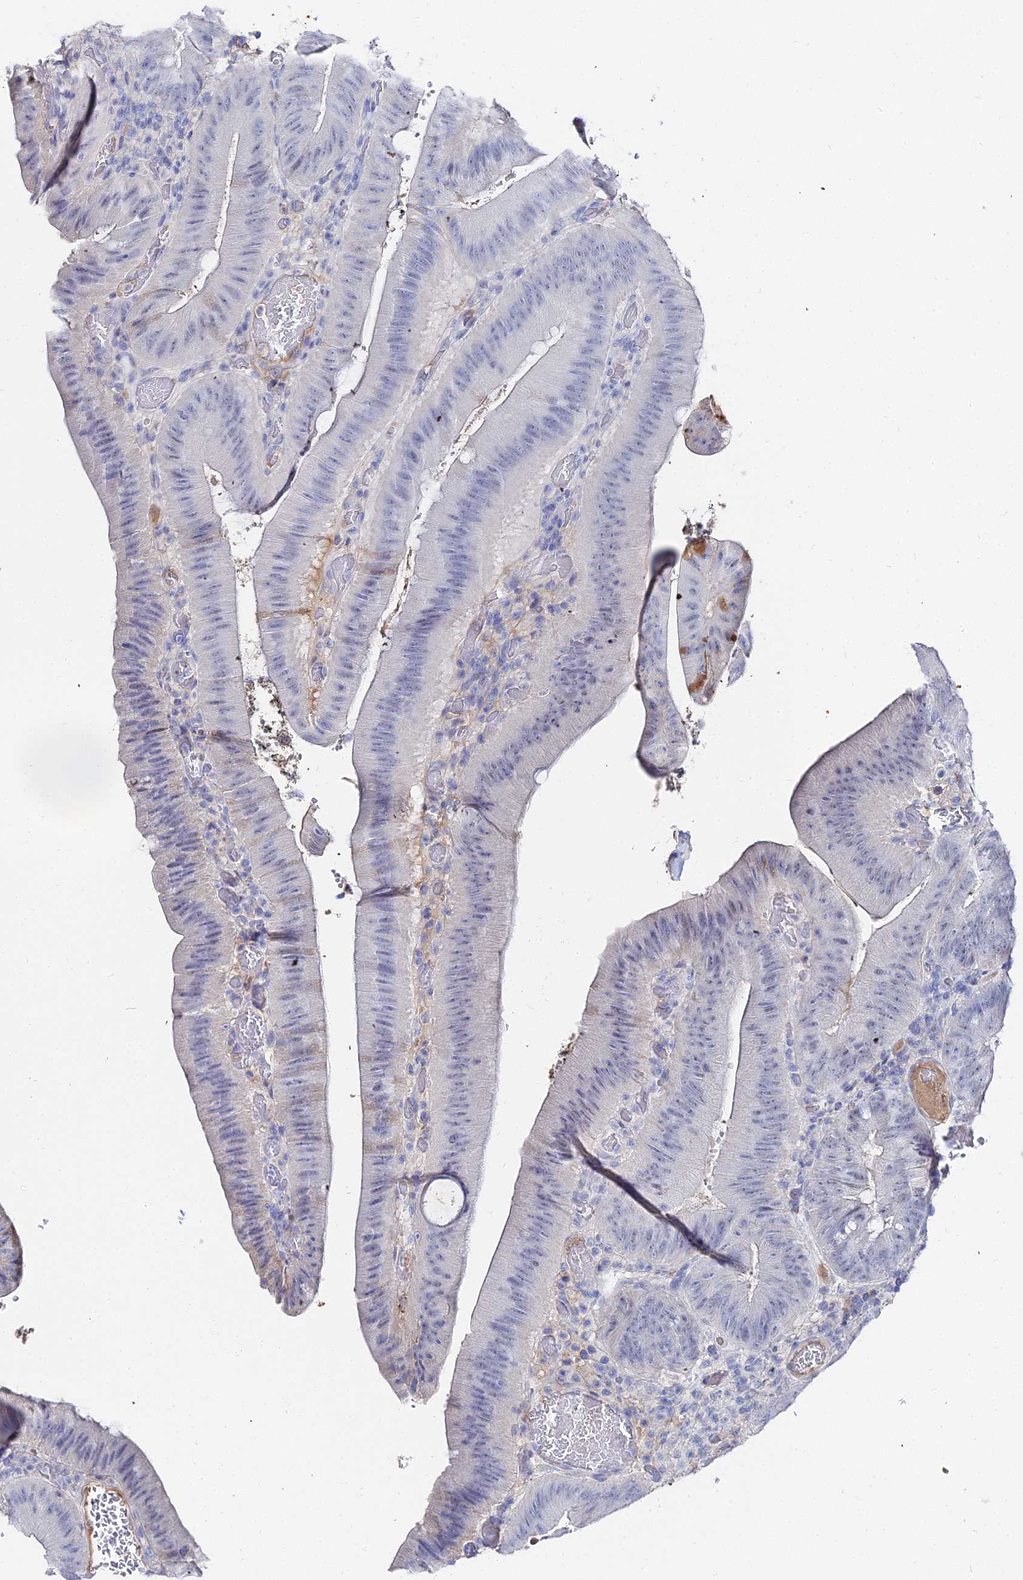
{"staining": {"intensity": "negative", "quantity": "none", "location": "none"}, "tissue": "colorectal cancer", "cell_type": "Tumor cells", "image_type": "cancer", "snomed": [{"axis": "morphology", "description": "Adenocarcinoma, NOS"}, {"axis": "topography", "description": "Colon"}], "caption": "DAB (3,3'-diaminobenzidine) immunohistochemical staining of colorectal cancer shows no significant staining in tumor cells.", "gene": "KRT17", "patient": {"sex": "female", "age": 43}}